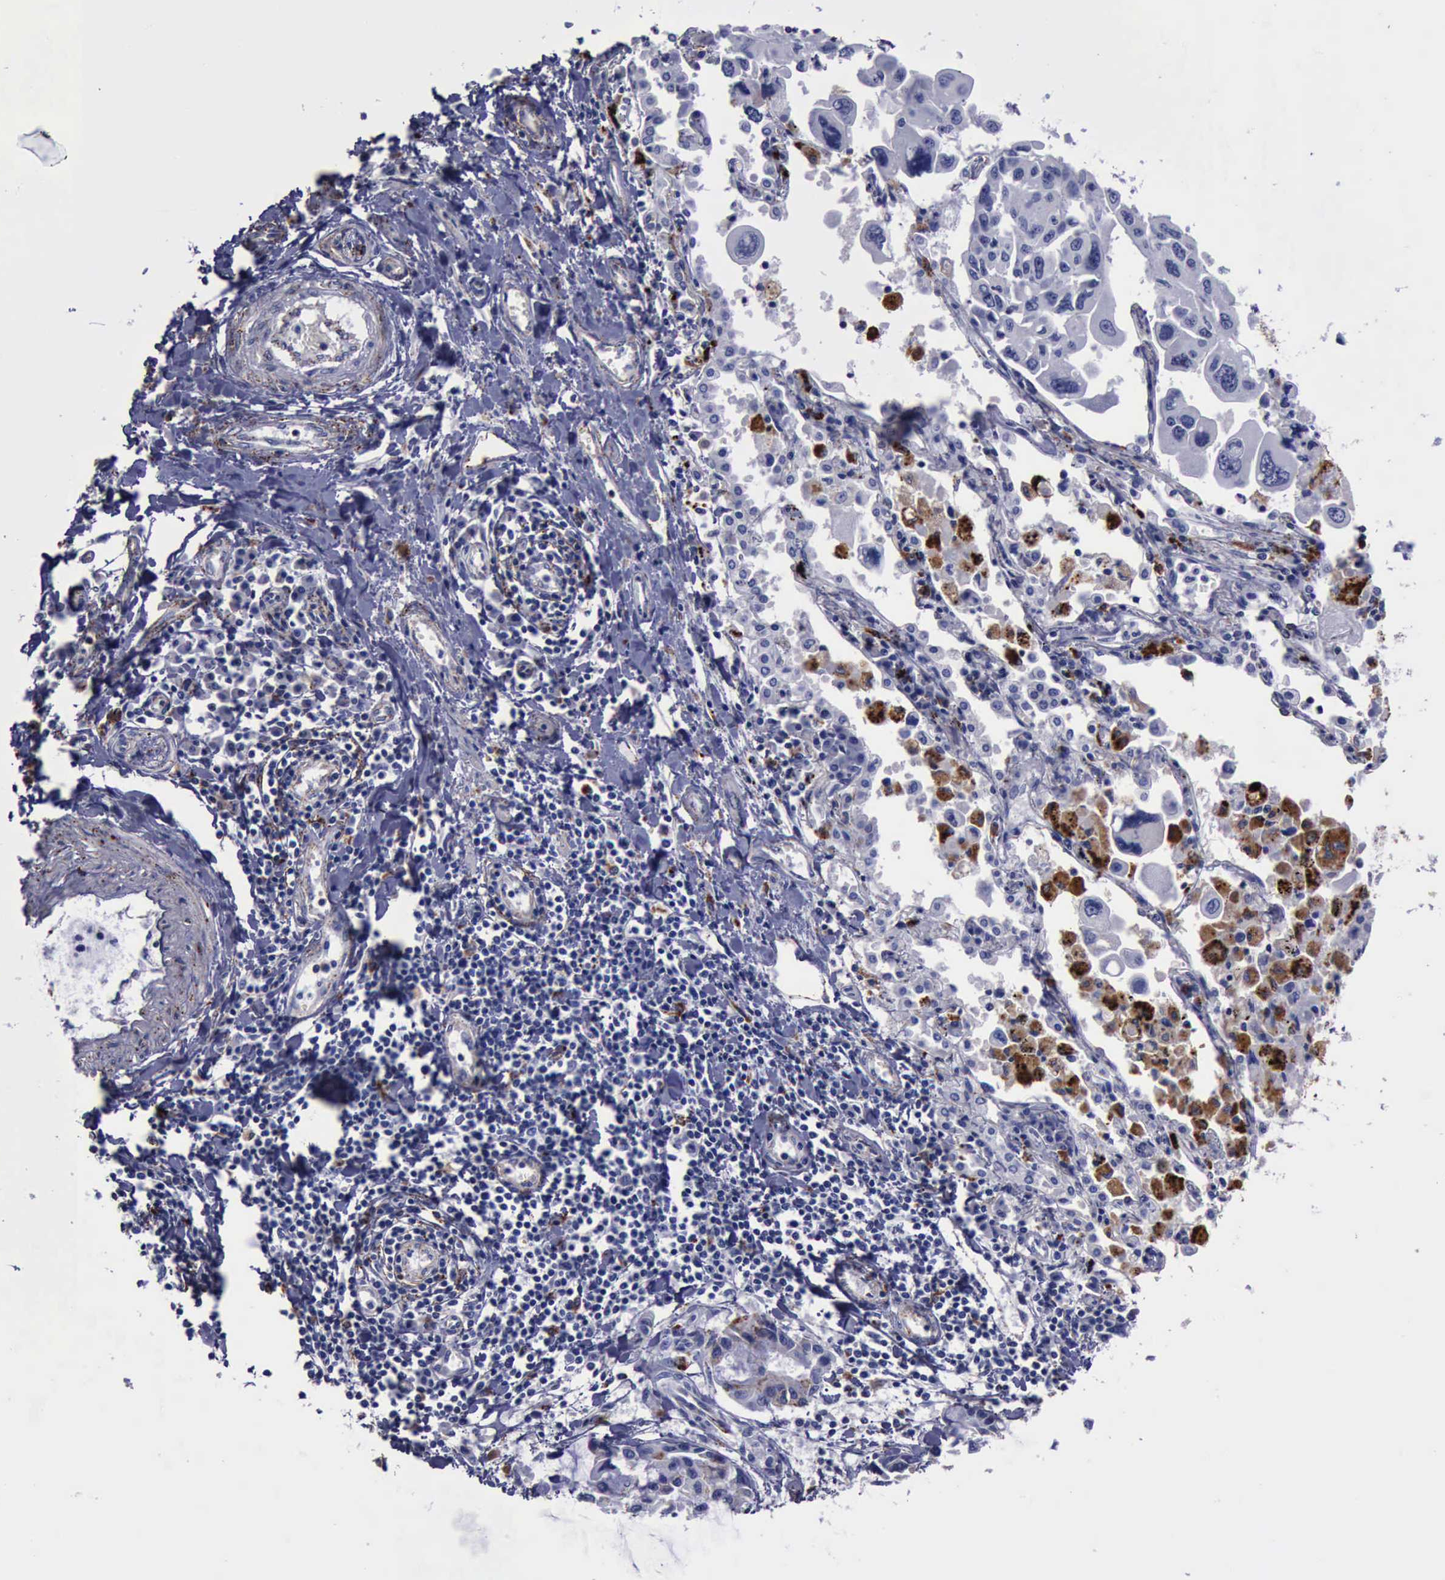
{"staining": {"intensity": "strong", "quantity": "25%-75%", "location": "cytoplasmic/membranous"}, "tissue": "lung cancer", "cell_type": "Tumor cells", "image_type": "cancer", "snomed": [{"axis": "morphology", "description": "Adenocarcinoma, NOS"}, {"axis": "topography", "description": "Lung"}], "caption": "Immunohistochemistry (IHC) (DAB) staining of lung cancer (adenocarcinoma) exhibits strong cytoplasmic/membranous protein staining in approximately 25%-75% of tumor cells. The staining is performed using DAB (3,3'-diaminobenzidine) brown chromogen to label protein expression. The nuclei are counter-stained blue using hematoxylin.", "gene": "CTSD", "patient": {"sex": "male", "age": 64}}